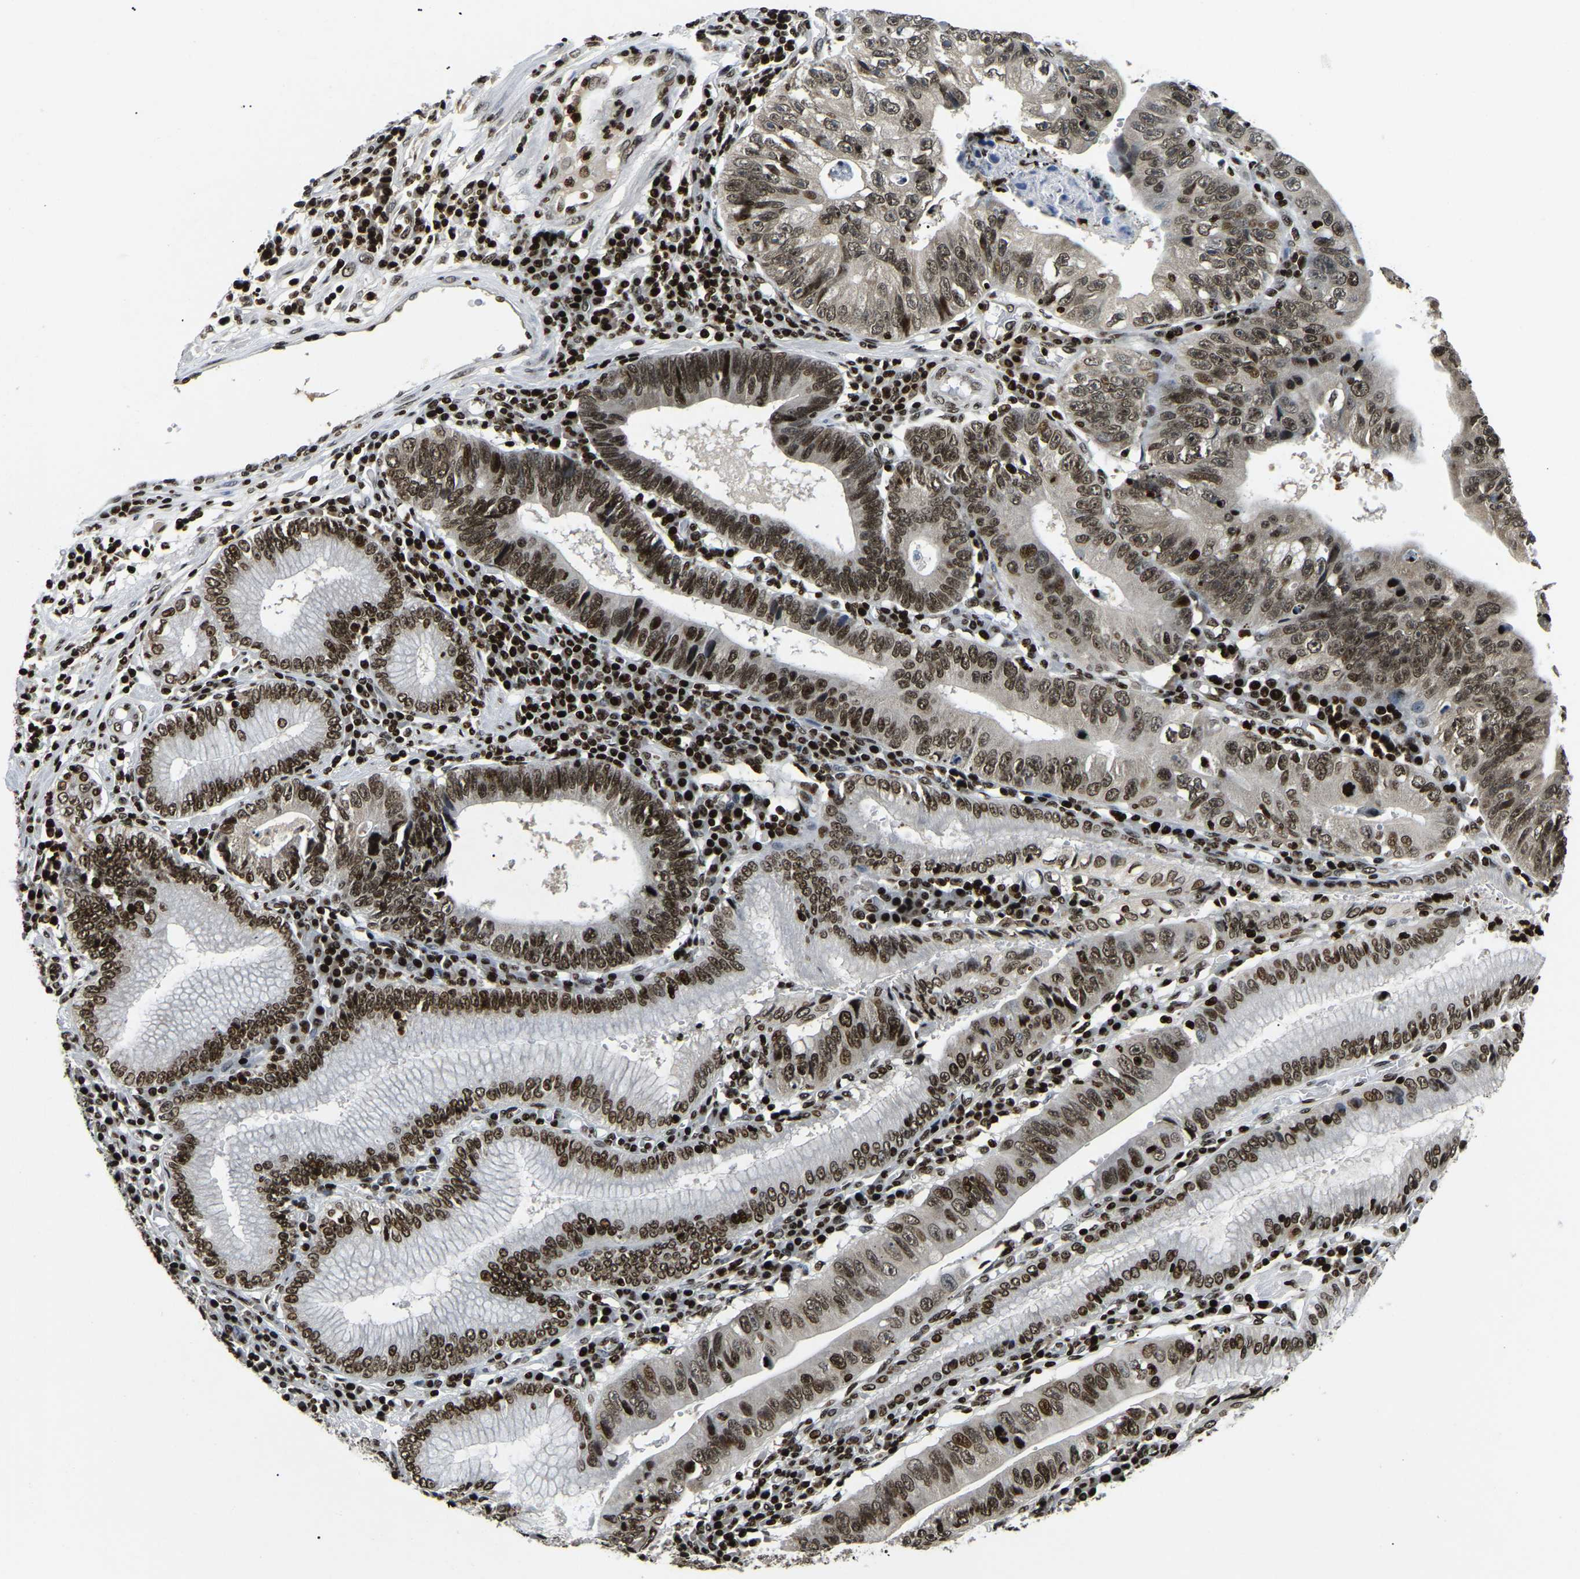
{"staining": {"intensity": "moderate", "quantity": ">75%", "location": "nuclear"}, "tissue": "stomach cancer", "cell_type": "Tumor cells", "image_type": "cancer", "snomed": [{"axis": "morphology", "description": "Adenocarcinoma, NOS"}, {"axis": "topography", "description": "Stomach"}], "caption": "Stomach adenocarcinoma was stained to show a protein in brown. There is medium levels of moderate nuclear expression in approximately >75% of tumor cells. (DAB IHC, brown staining for protein, blue staining for nuclei).", "gene": "LRRC61", "patient": {"sex": "male", "age": 59}}